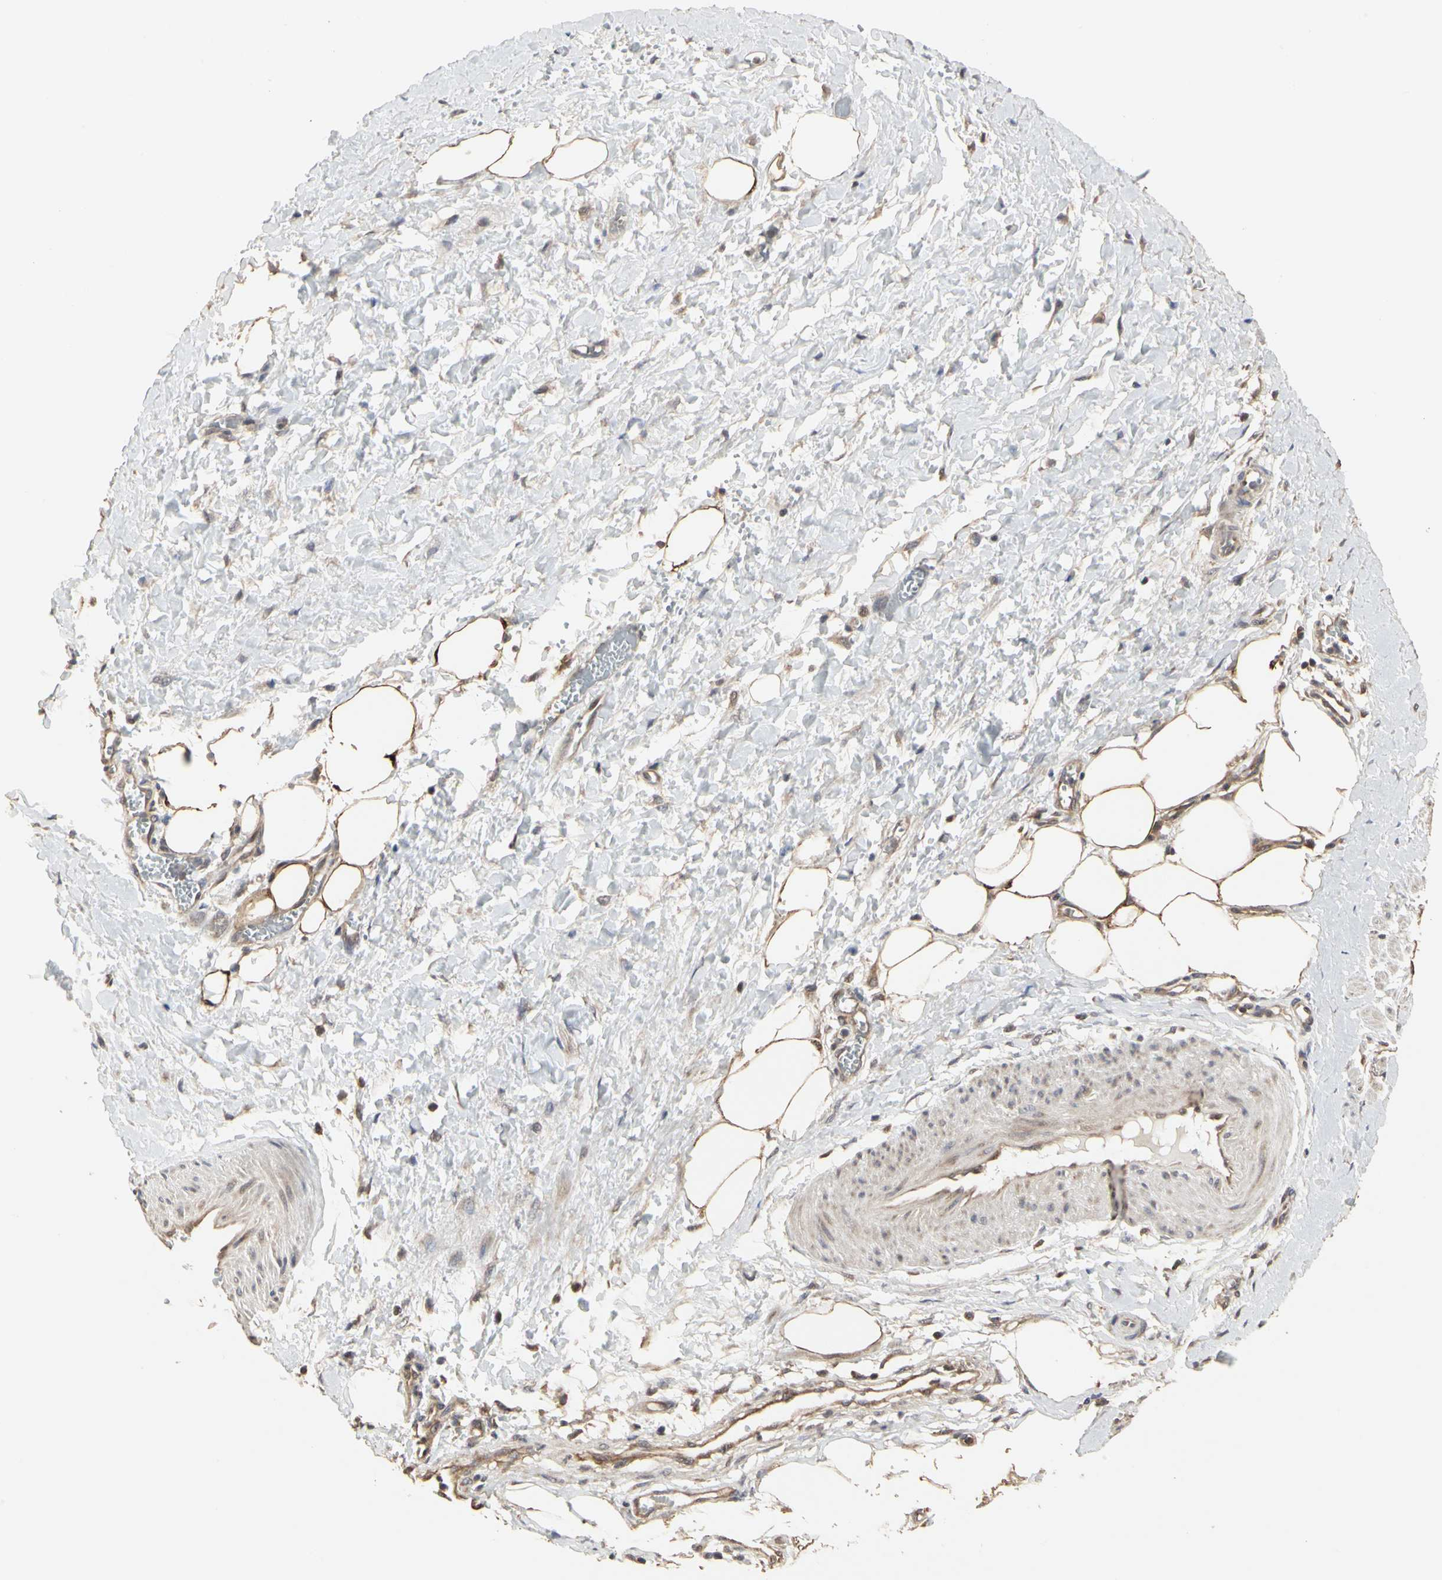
{"staining": {"intensity": "weak", "quantity": "25%-75%", "location": "cytoplasmic/membranous"}, "tissue": "smooth muscle", "cell_type": "Smooth muscle cells", "image_type": "normal", "snomed": [{"axis": "morphology", "description": "Normal tissue, NOS"}, {"axis": "topography", "description": "Uterus"}], "caption": "This is a micrograph of immunohistochemistry staining of benign smooth muscle, which shows weak staining in the cytoplasmic/membranous of smooth muscle cells.", "gene": "TAOK1", "patient": {"sex": "female", "age": 56}}